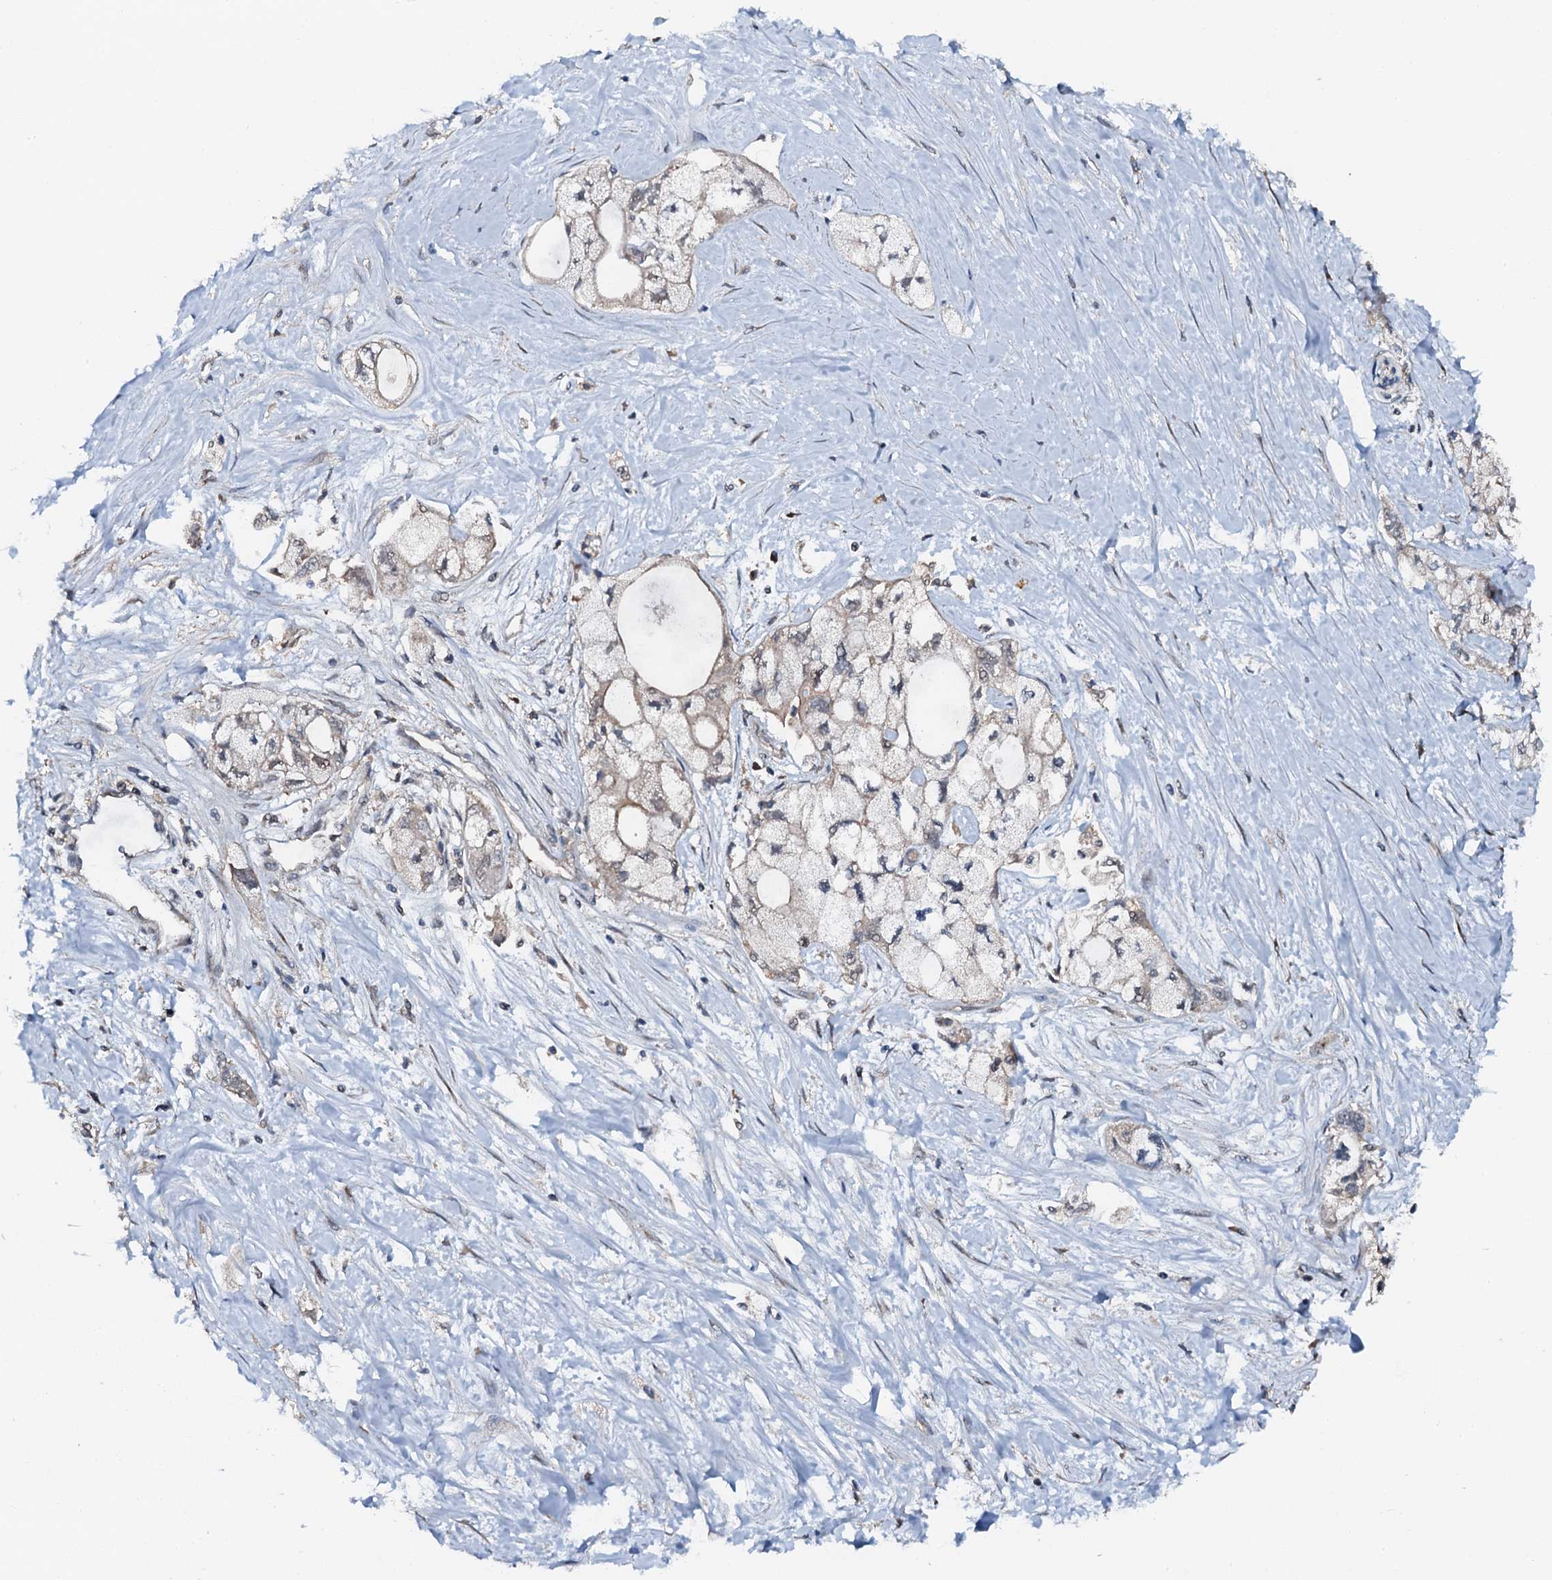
{"staining": {"intensity": "negative", "quantity": "none", "location": "none"}, "tissue": "pancreatic cancer", "cell_type": "Tumor cells", "image_type": "cancer", "snomed": [{"axis": "morphology", "description": "Adenocarcinoma, NOS"}, {"axis": "topography", "description": "Pancreas"}], "caption": "Immunohistochemical staining of human pancreatic adenocarcinoma exhibits no significant expression in tumor cells. (DAB immunohistochemistry (IHC) with hematoxylin counter stain).", "gene": "FLYWCH1", "patient": {"sex": "male", "age": 70}}